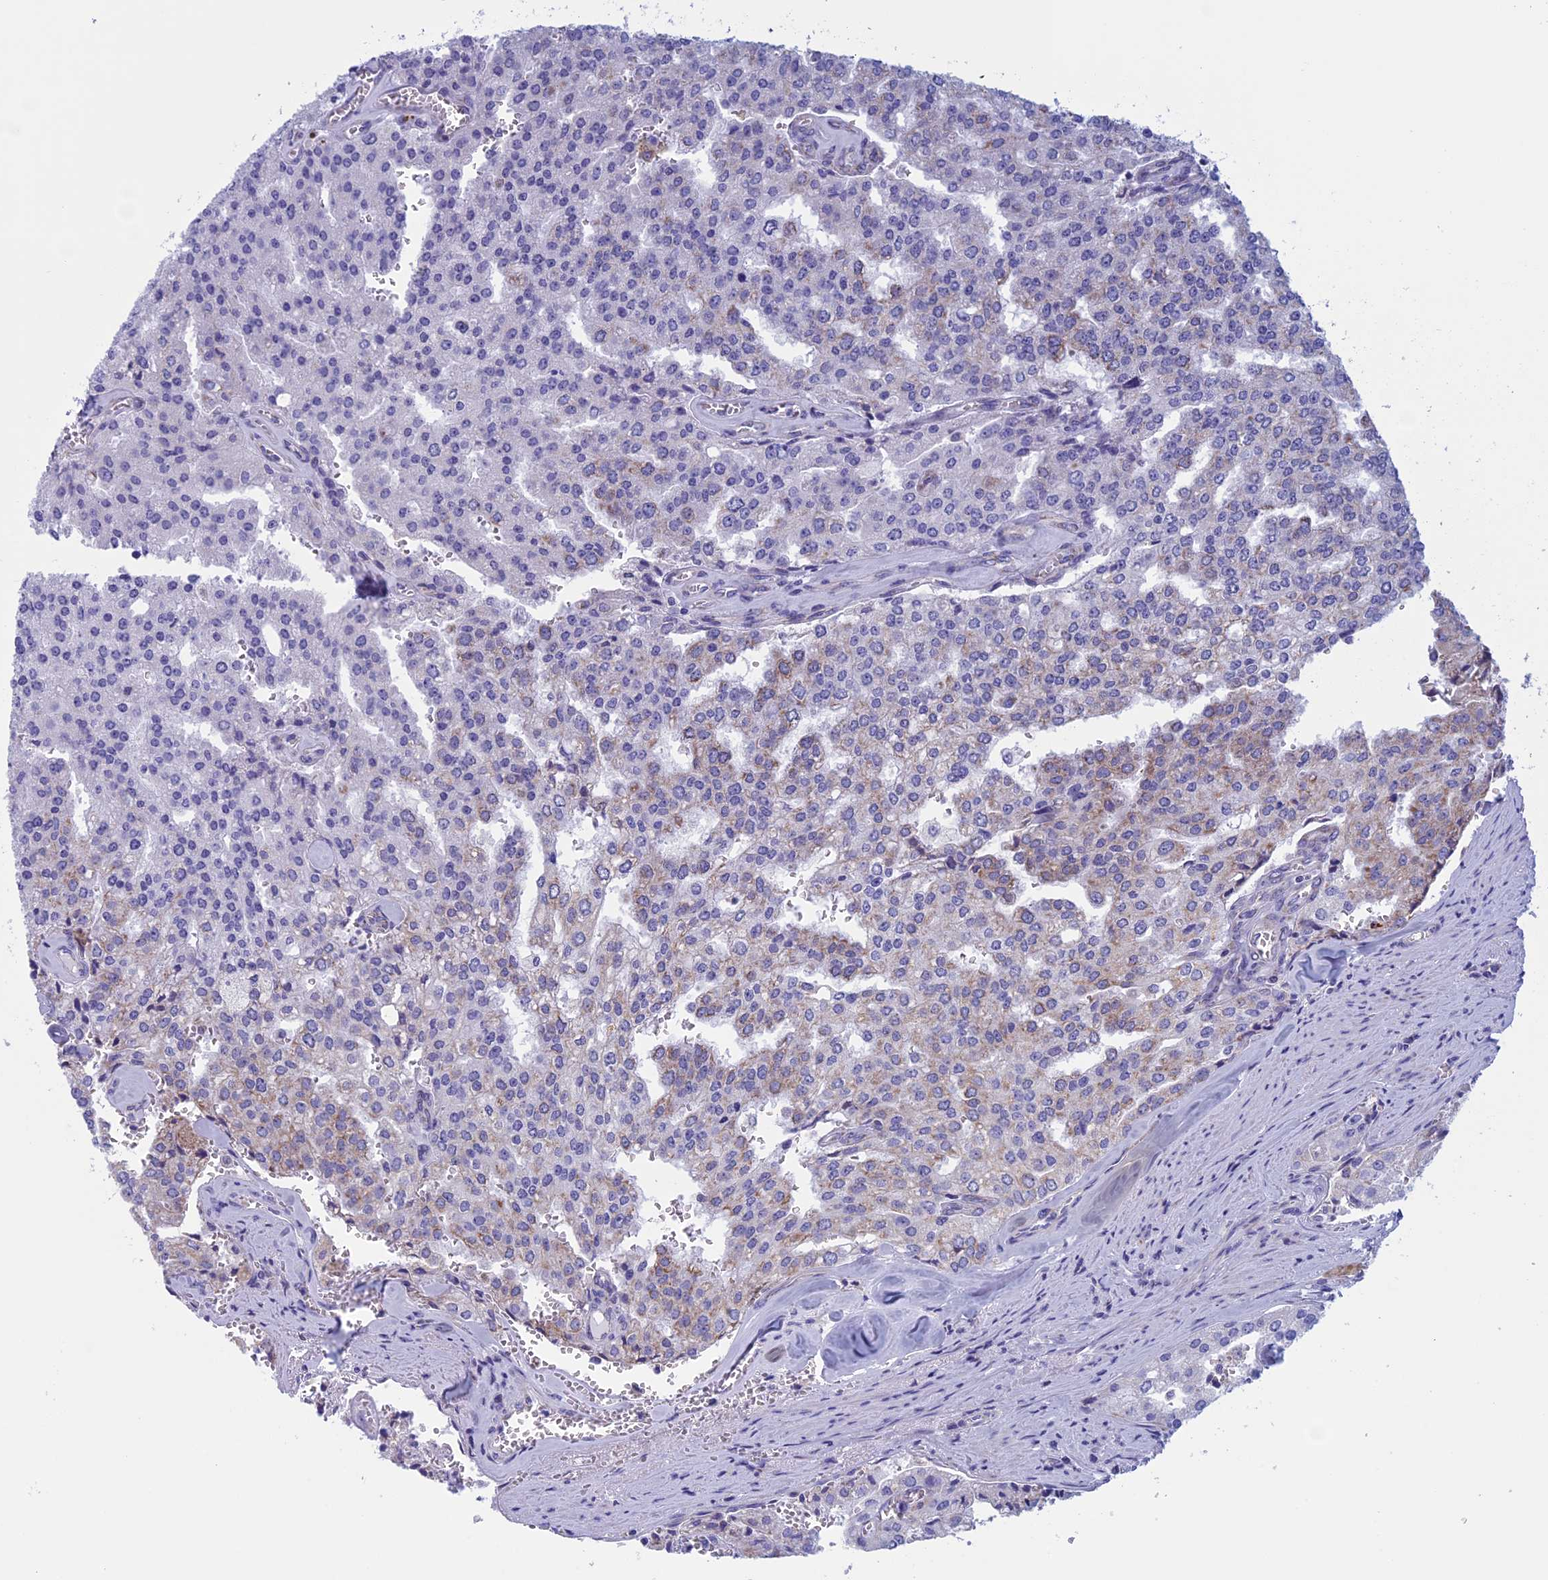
{"staining": {"intensity": "weak", "quantity": "25%-75%", "location": "cytoplasmic/membranous"}, "tissue": "prostate cancer", "cell_type": "Tumor cells", "image_type": "cancer", "snomed": [{"axis": "morphology", "description": "Adenocarcinoma, High grade"}, {"axis": "topography", "description": "Prostate"}], "caption": "Immunohistochemistry (IHC) (DAB) staining of human prostate adenocarcinoma (high-grade) demonstrates weak cytoplasmic/membranous protein staining in approximately 25%-75% of tumor cells.", "gene": "NDUFB9", "patient": {"sex": "male", "age": 68}}